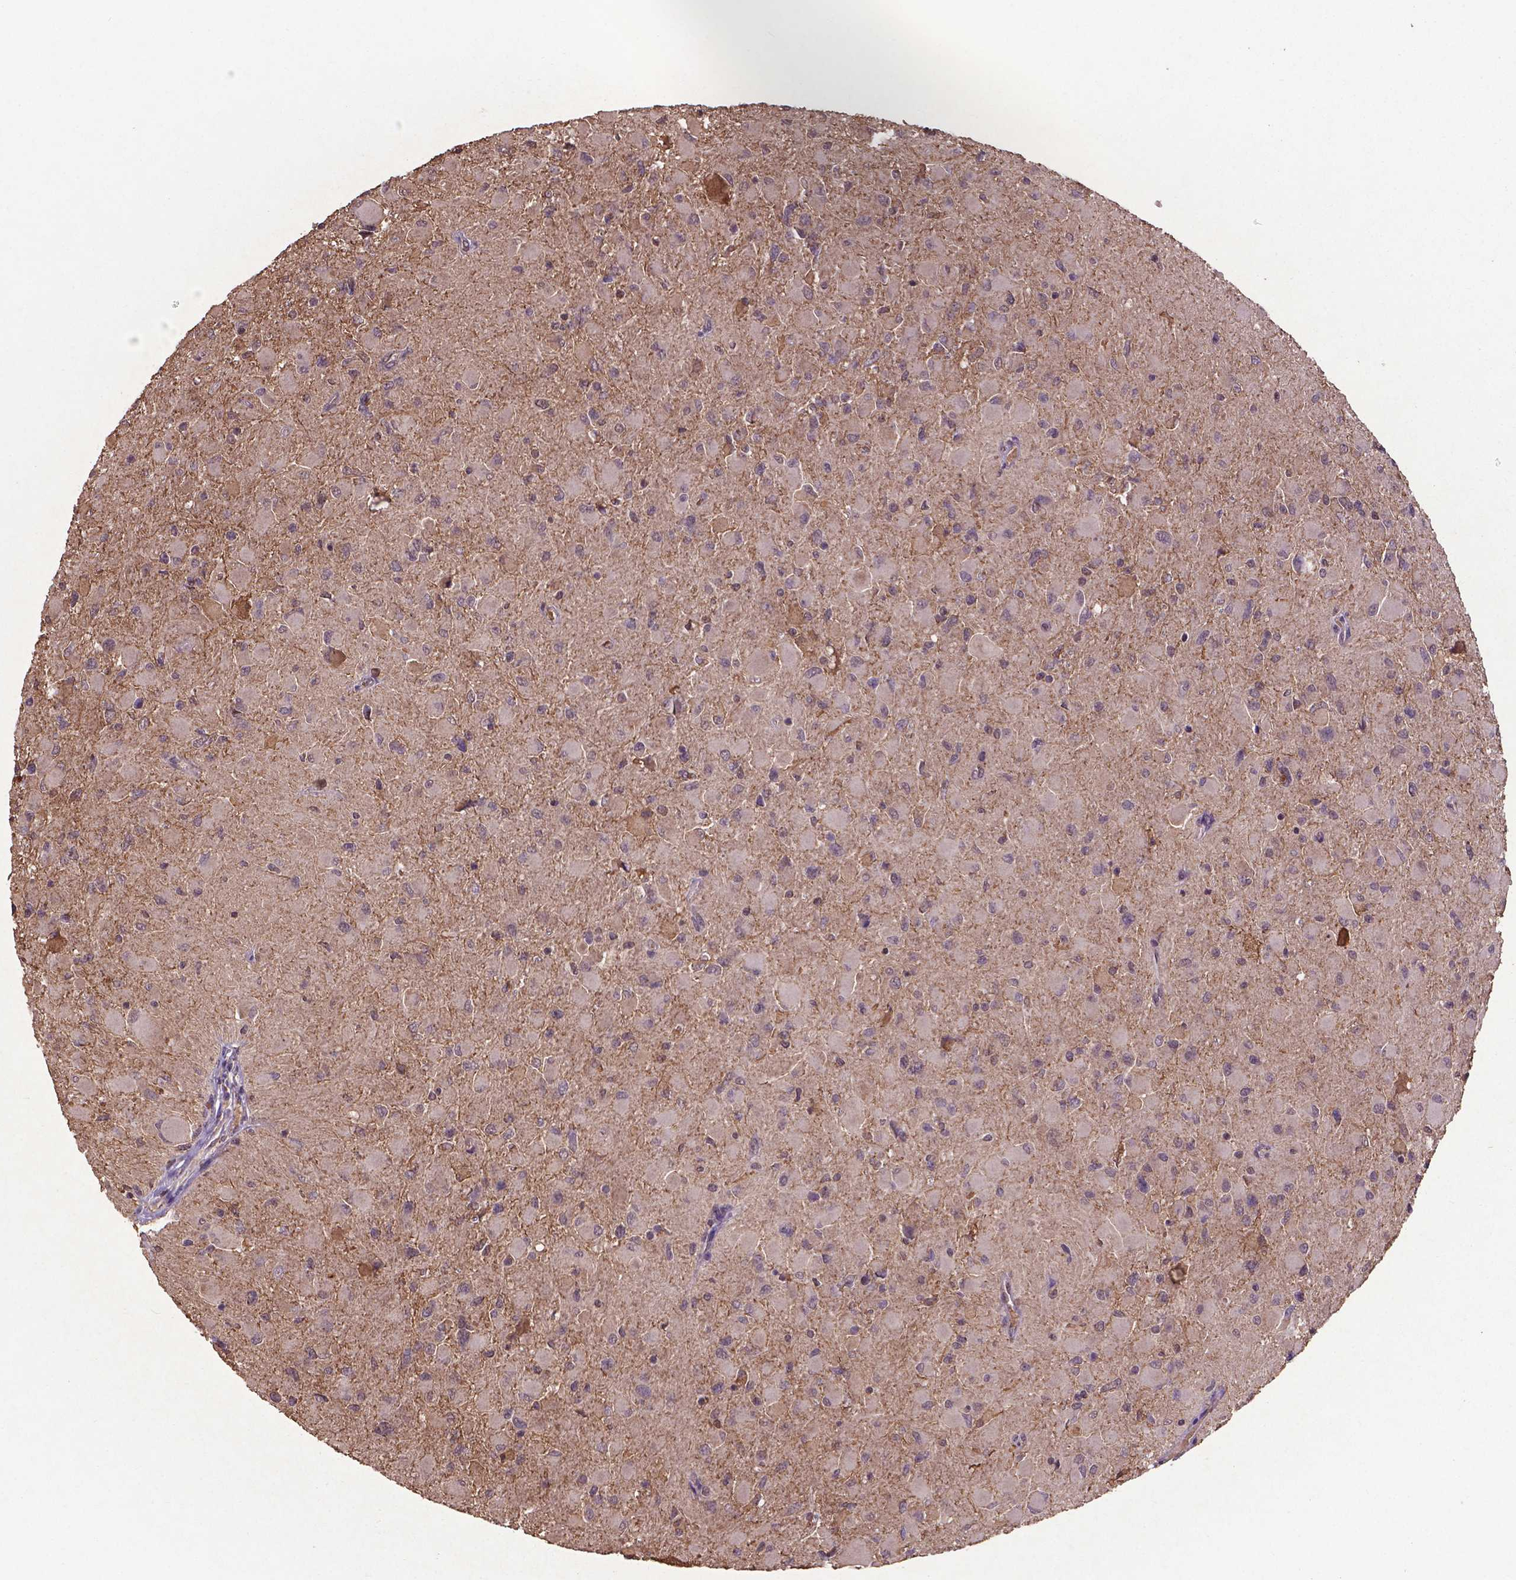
{"staining": {"intensity": "negative", "quantity": "none", "location": "none"}, "tissue": "glioma", "cell_type": "Tumor cells", "image_type": "cancer", "snomed": [{"axis": "morphology", "description": "Glioma, malignant, High grade"}, {"axis": "topography", "description": "Cerebral cortex"}], "caption": "DAB (3,3'-diaminobenzidine) immunohistochemical staining of human glioma exhibits no significant staining in tumor cells.", "gene": "DCAF1", "patient": {"sex": "female", "age": 36}}